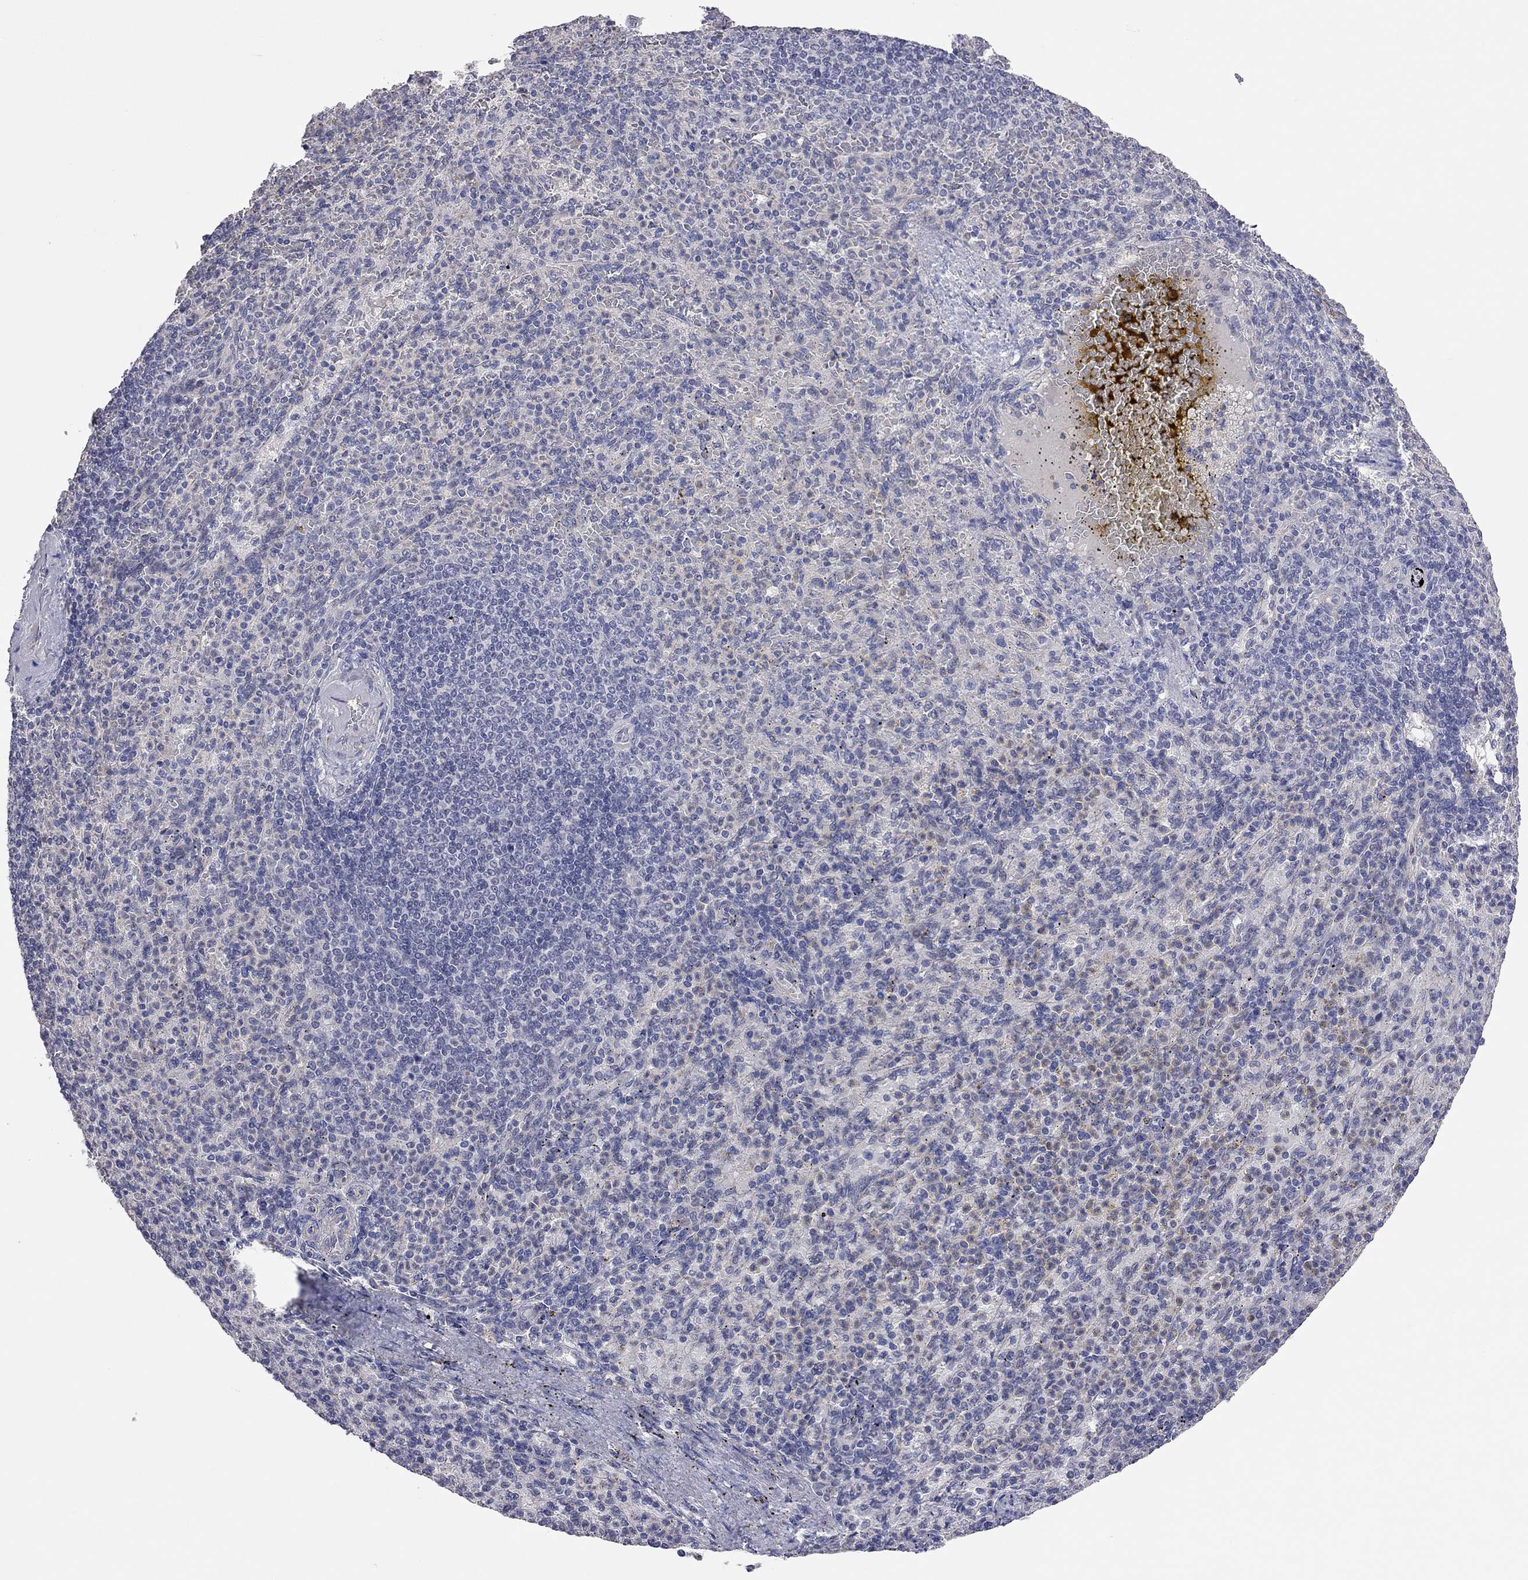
{"staining": {"intensity": "negative", "quantity": "none", "location": "none"}, "tissue": "spleen", "cell_type": "Cells in red pulp", "image_type": "normal", "snomed": [{"axis": "morphology", "description": "Normal tissue, NOS"}, {"axis": "topography", "description": "Spleen"}], "caption": "Immunohistochemistry of normal human spleen shows no positivity in cells in red pulp.", "gene": "KCNB1", "patient": {"sex": "female", "age": 74}}